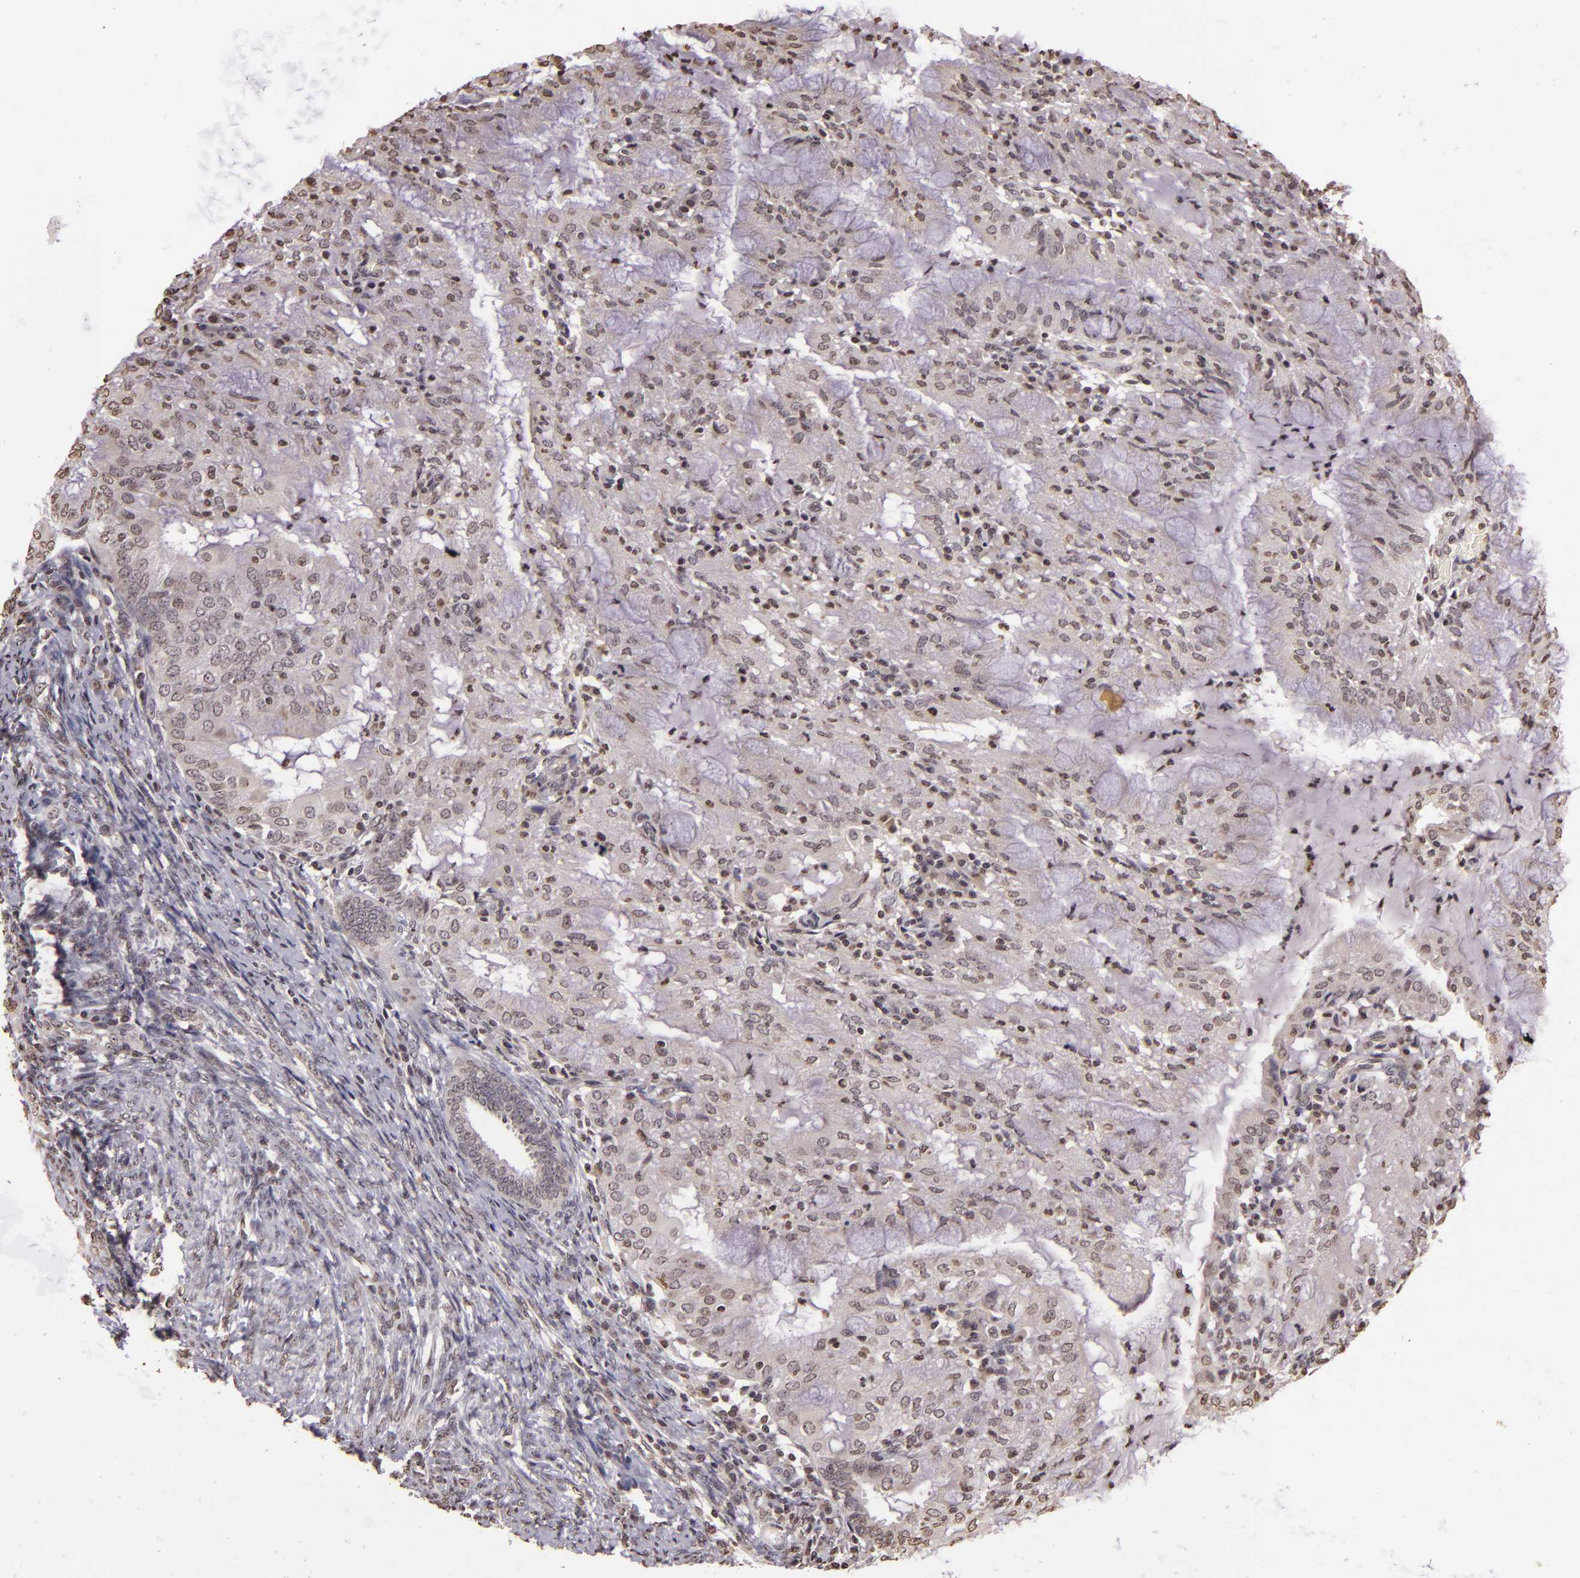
{"staining": {"intensity": "weak", "quantity": "25%-75%", "location": "nuclear"}, "tissue": "endometrial cancer", "cell_type": "Tumor cells", "image_type": "cancer", "snomed": [{"axis": "morphology", "description": "Adenocarcinoma, NOS"}, {"axis": "topography", "description": "Endometrium"}], "caption": "Protein expression analysis of human endometrial cancer (adenocarcinoma) reveals weak nuclear positivity in about 25%-75% of tumor cells. The protein of interest is shown in brown color, while the nuclei are stained blue.", "gene": "THRB", "patient": {"sex": "female", "age": 63}}